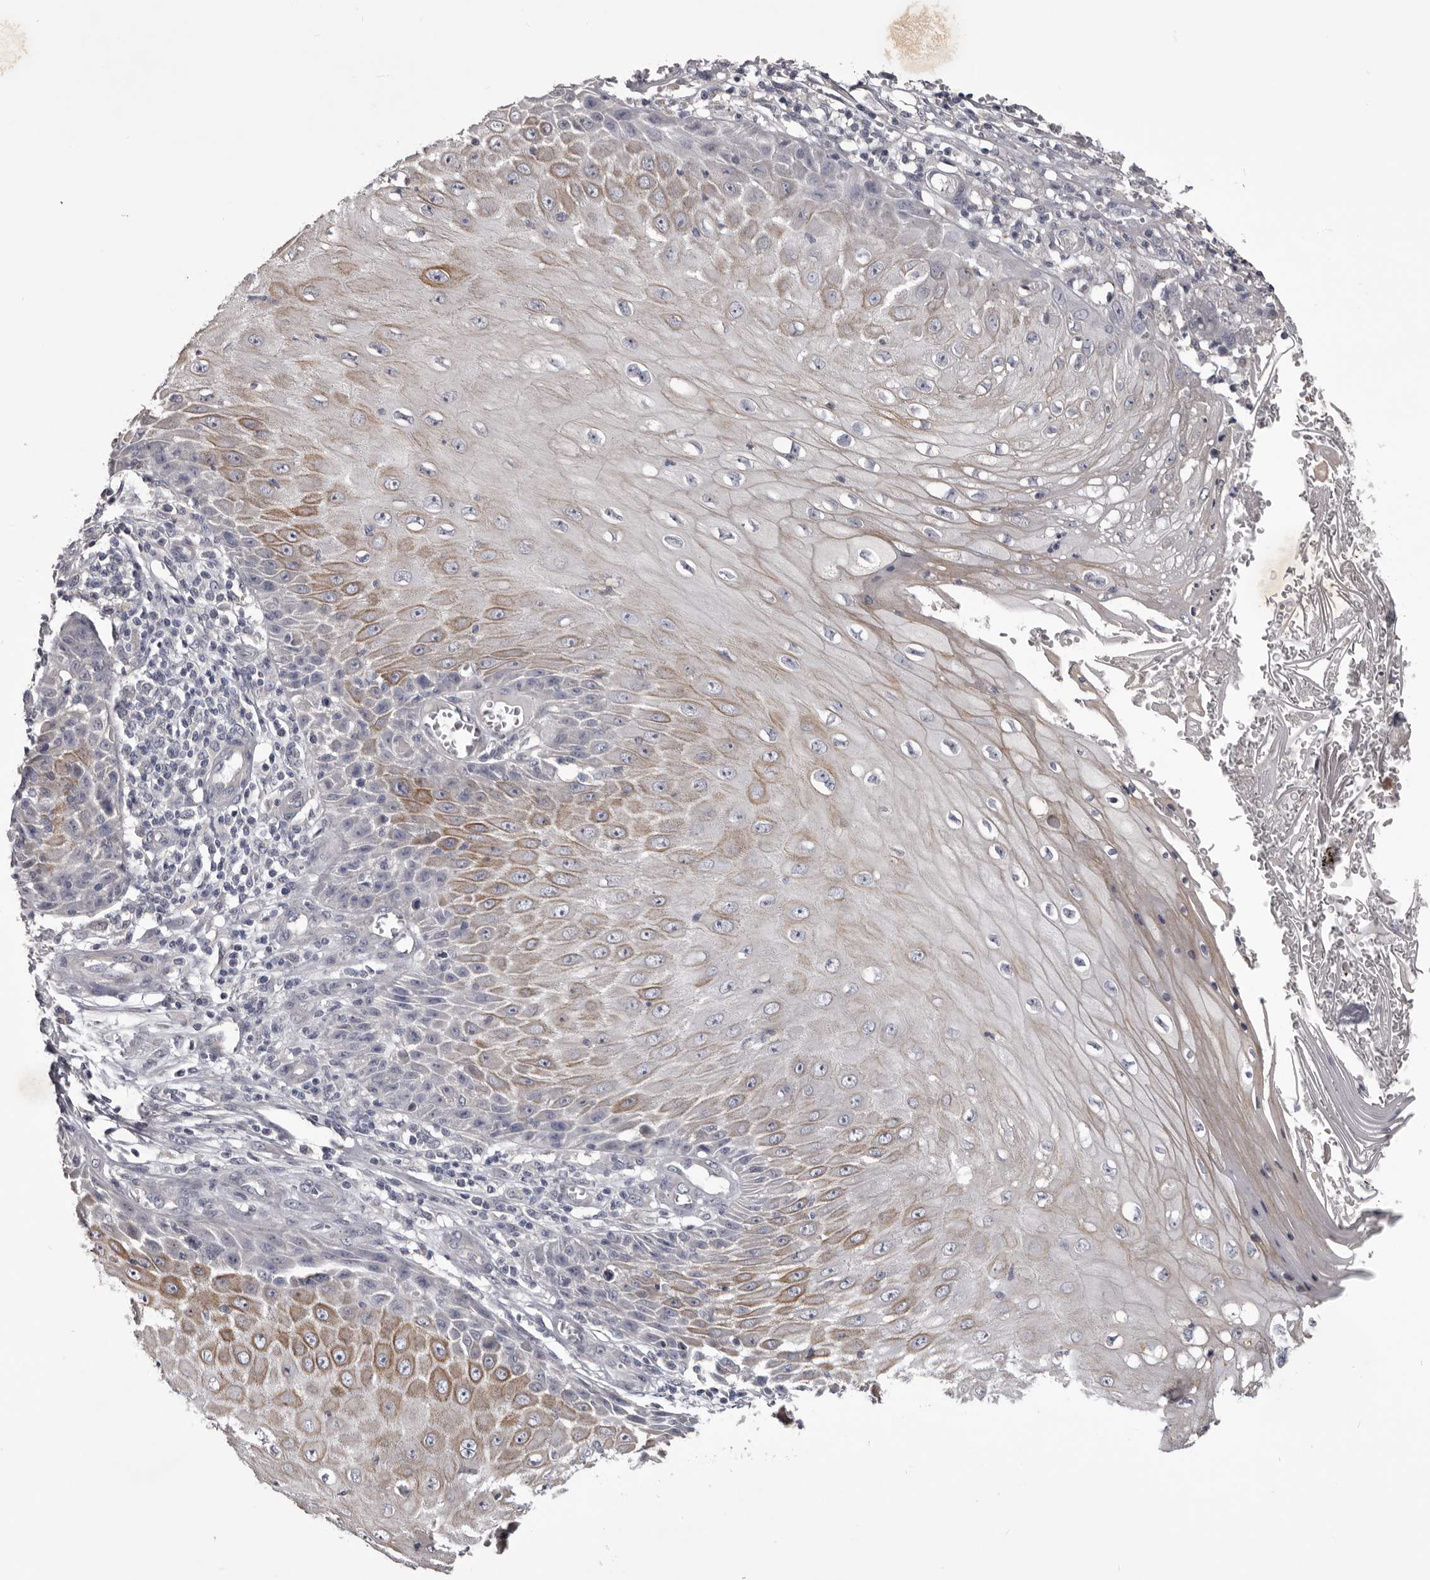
{"staining": {"intensity": "weak", "quantity": "25%-75%", "location": "cytoplasmic/membranous"}, "tissue": "skin cancer", "cell_type": "Tumor cells", "image_type": "cancer", "snomed": [{"axis": "morphology", "description": "Squamous cell carcinoma, NOS"}, {"axis": "topography", "description": "Skin"}], "caption": "Weak cytoplasmic/membranous positivity for a protein is identified in approximately 25%-75% of tumor cells of skin cancer using immunohistochemistry.", "gene": "LPAR6", "patient": {"sex": "female", "age": 73}}